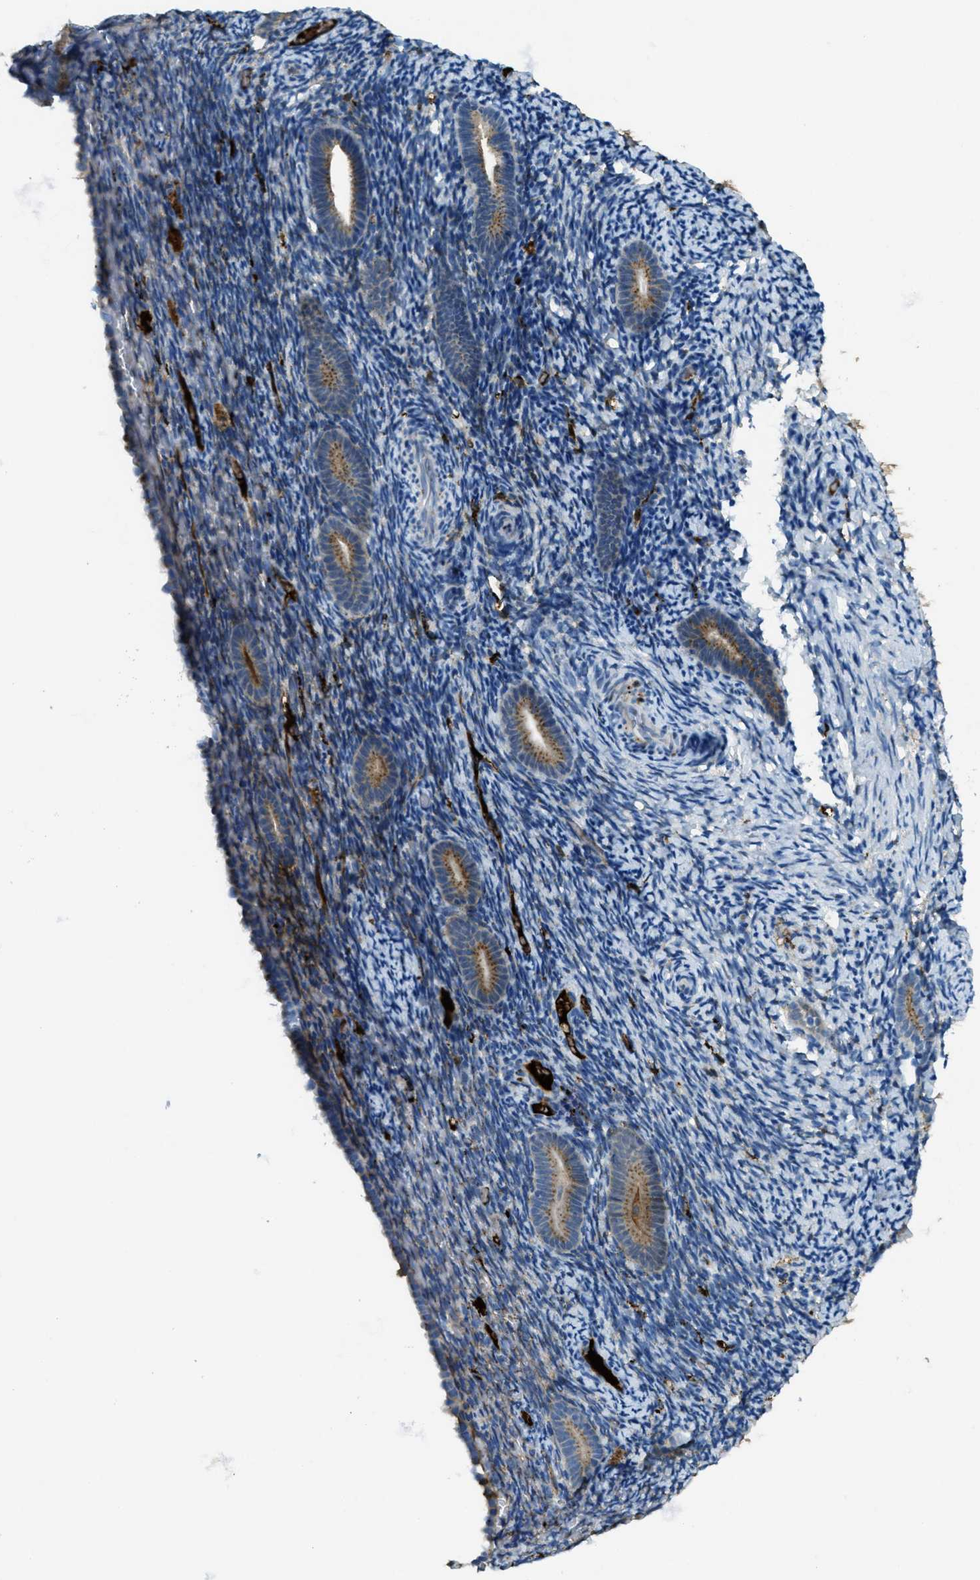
{"staining": {"intensity": "weak", "quantity": "<25%", "location": "cytoplasmic/membranous"}, "tissue": "endometrium", "cell_type": "Cells in endometrial stroma", "image_type": "normal", "snomed": [{"axis": "morphology", "description": "Normal tissue, NOS"}, {"axis": "topography", "description": "Endometrium"}], "caption": "An IHC histopathology image of benign endometrium is shown. There is no staining in cells in endometrial stroma of endometrium.", "gene": "TRIM59", "patient": {"sex": "female", "age": 51}}